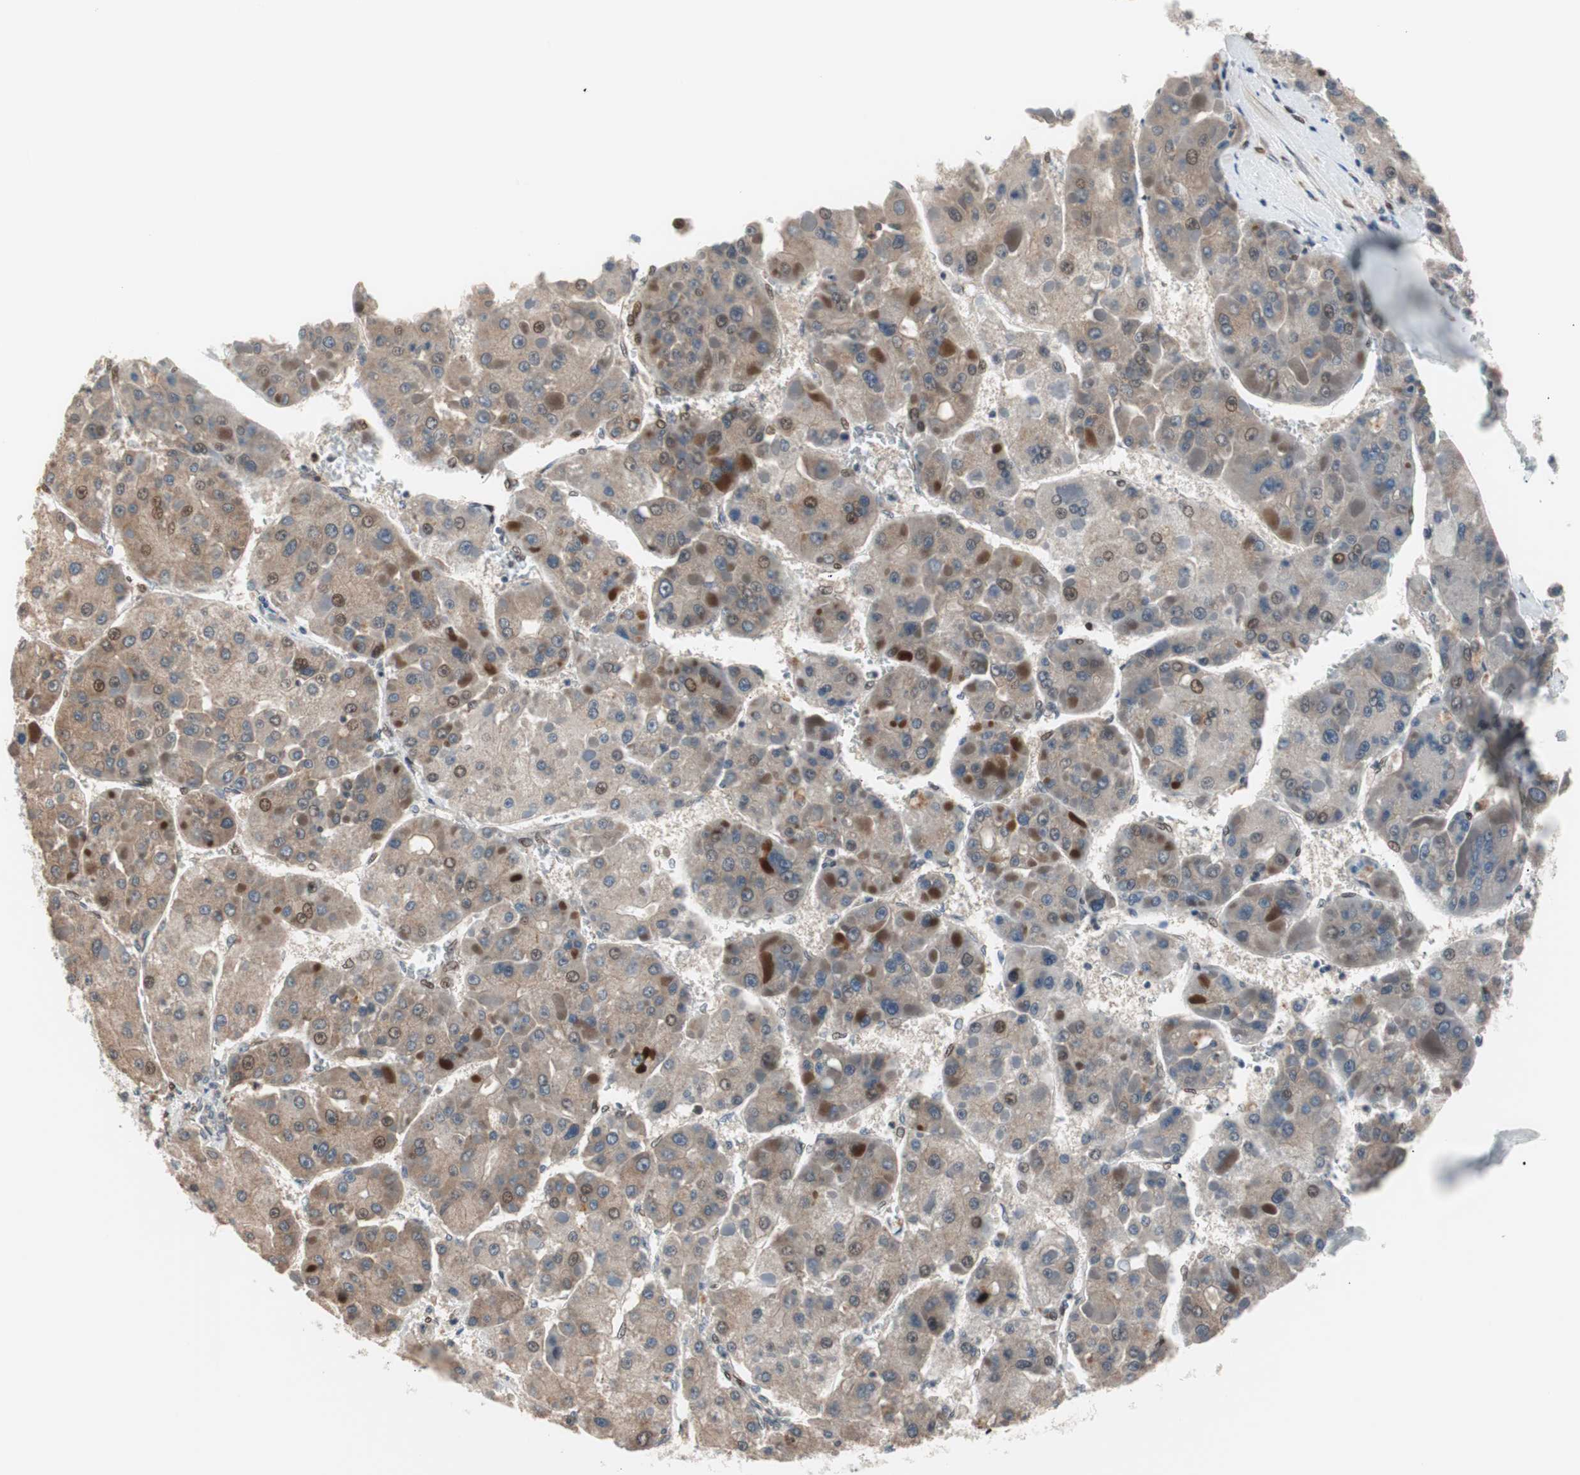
{"staining": {"intensity": "strong", "quantity": "<25%", "location": "cytoplasmic/membranous"}, "tissue": "liver cancer", "cell_type": "Tumor cells", "image_type": "cancer", "snomed": [{"axis": "morphology", "description": "Carcinoma, Hepatocellular, NOS"}, {"axis": "topography", "description": "Liver"}], "caption": "DAB (3,3'-diaminobenzidine) immunohistochemical staining of liver cancer (hepatocellular carcinoma) demonstrates strong cytoplasmic/membranous protein positivity in approximately <25% of tumor cells.", "gene": "POLH", "patient": {"sex": "female", "age": 73}}